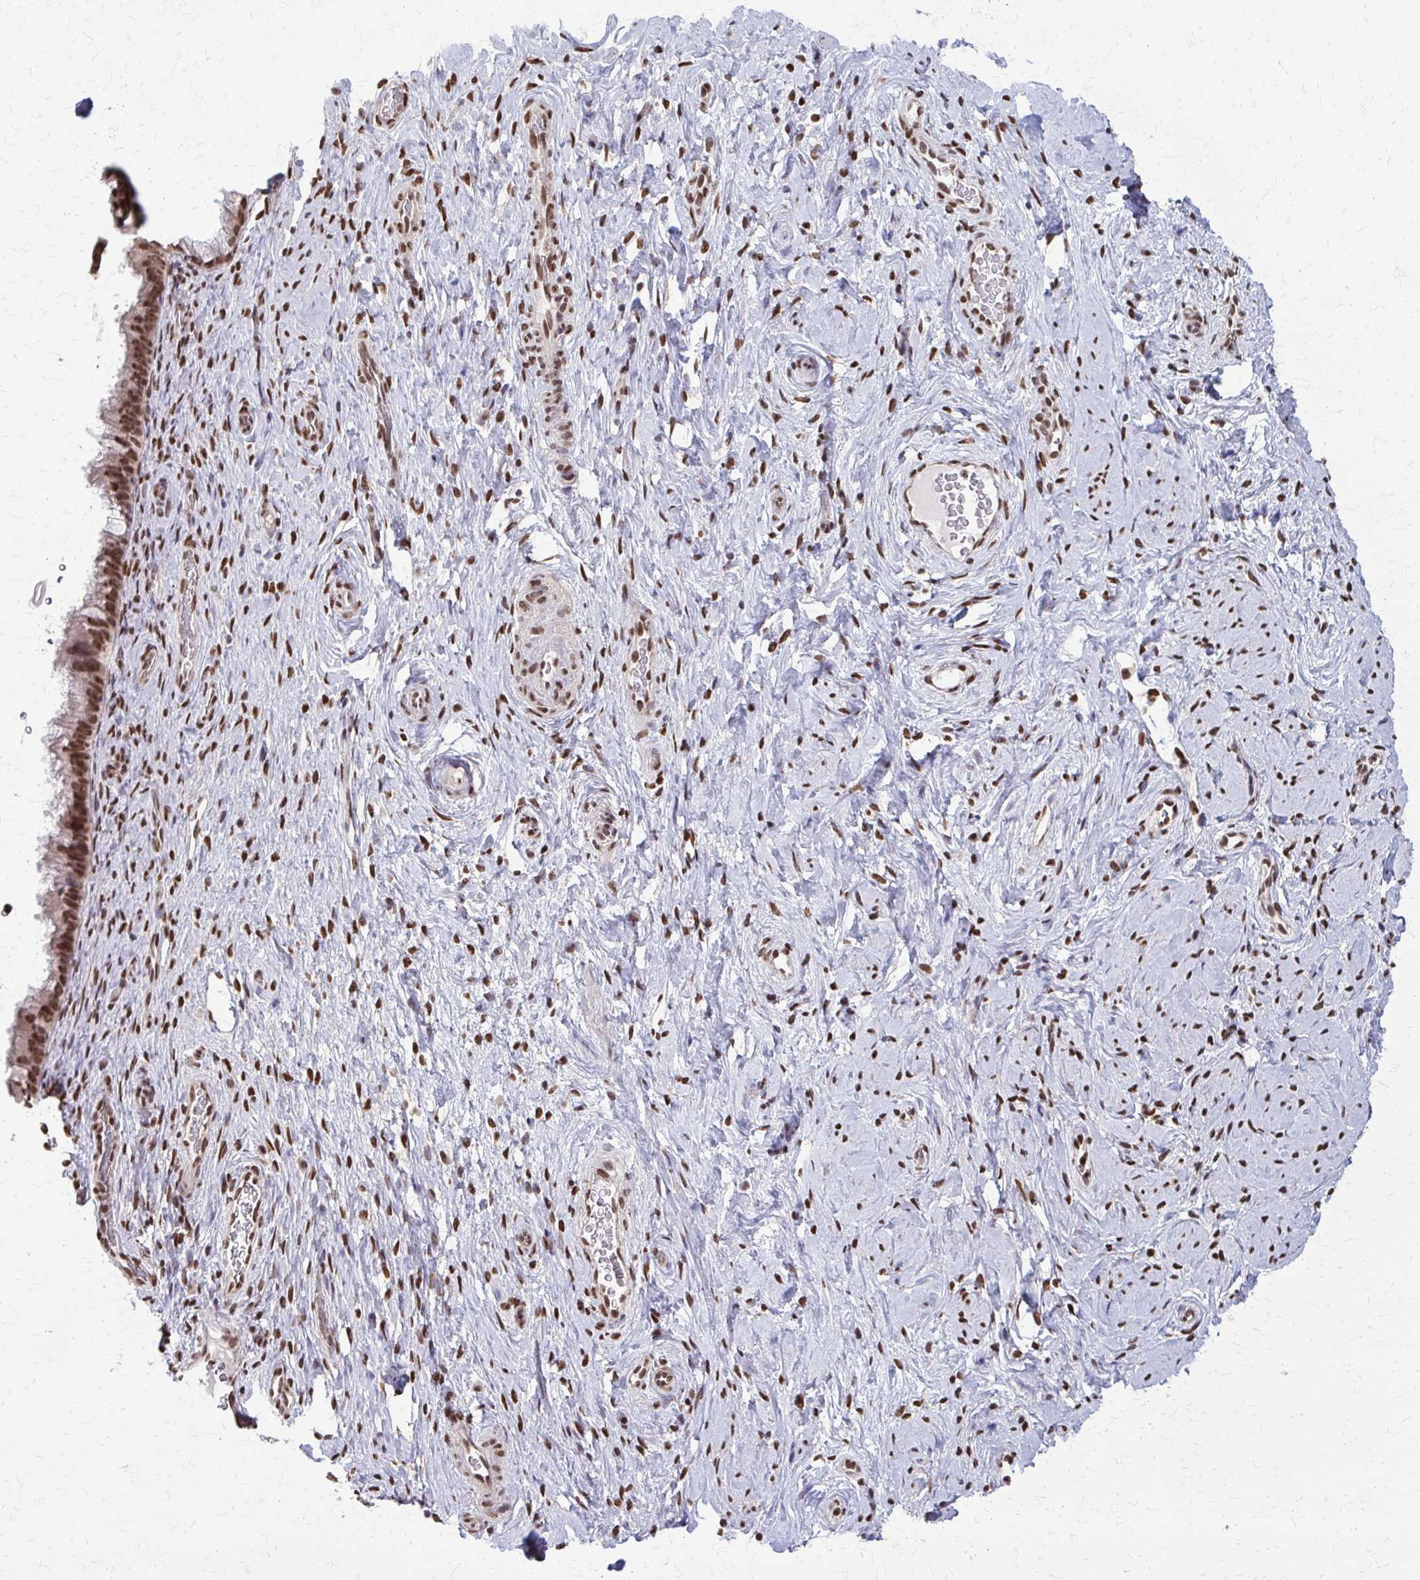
{"staining": {"intensity": "moderate", "quantity": ">75%", "location": "nuclear"}, "tissue": "cervix", "cell_type": "Glandular cells", "image_type": "normal", "snomed": [{"axis": "morphology", "description": "Normal tissue, NOS"}, {"axis": "topography", "description": "Cervix"}], "caption": "A brown stain highlights moderate nuclear positivity of a protein in glandular cells of unremarkable cervix. (DAB (3,3'-diaminobenzidine) IHC with brightfield microscopy, high magnification).", "gene": "TTF1", "patient": {"sex": "female", "age": 34}}